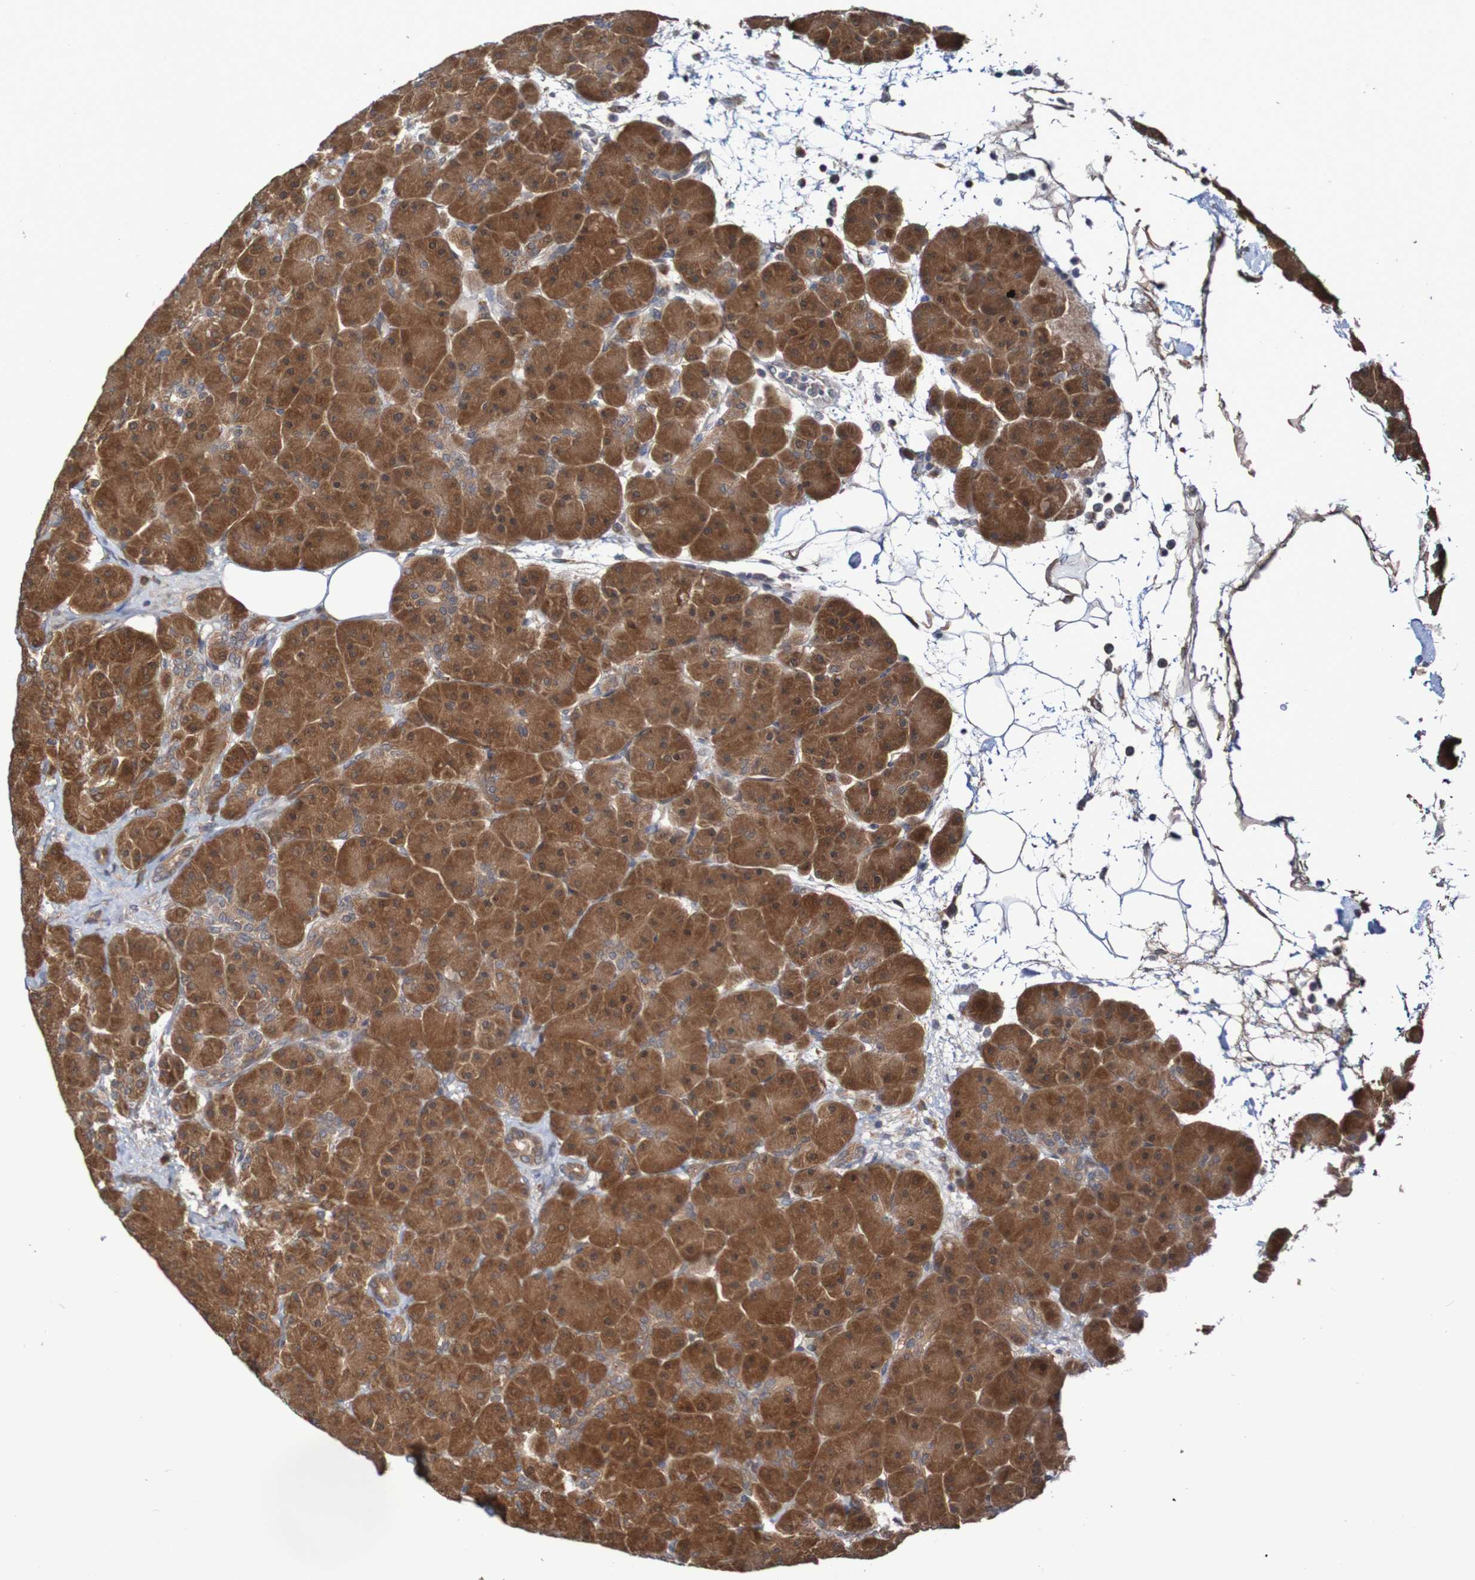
{"staining": {"intensity": "moderate", "quantity": ">75%", "location": "cytoplasmic/membranous"}, "tissue": "pancreas", "cell_type": "Exocrine glandular cells", "image_type": "normal", "snomed": [{"axis": "morphology", "description": "Normal tissue, NOS"}, {"axis": "topography", "description": "Pancreas"}], "caption": "Immunohistochemistry (IHC) micrograph of normal pancreas: pancreas stained using immunohistochemistry shows medium levels of moderate protein expression localized specifically in the cytoplasmic/membranous of exocrine glandular cells, appearing as a cytoplasmic/membranous brown color.", "gene": "PHPT1", "patient": {"sex": "male", "age": 66}}